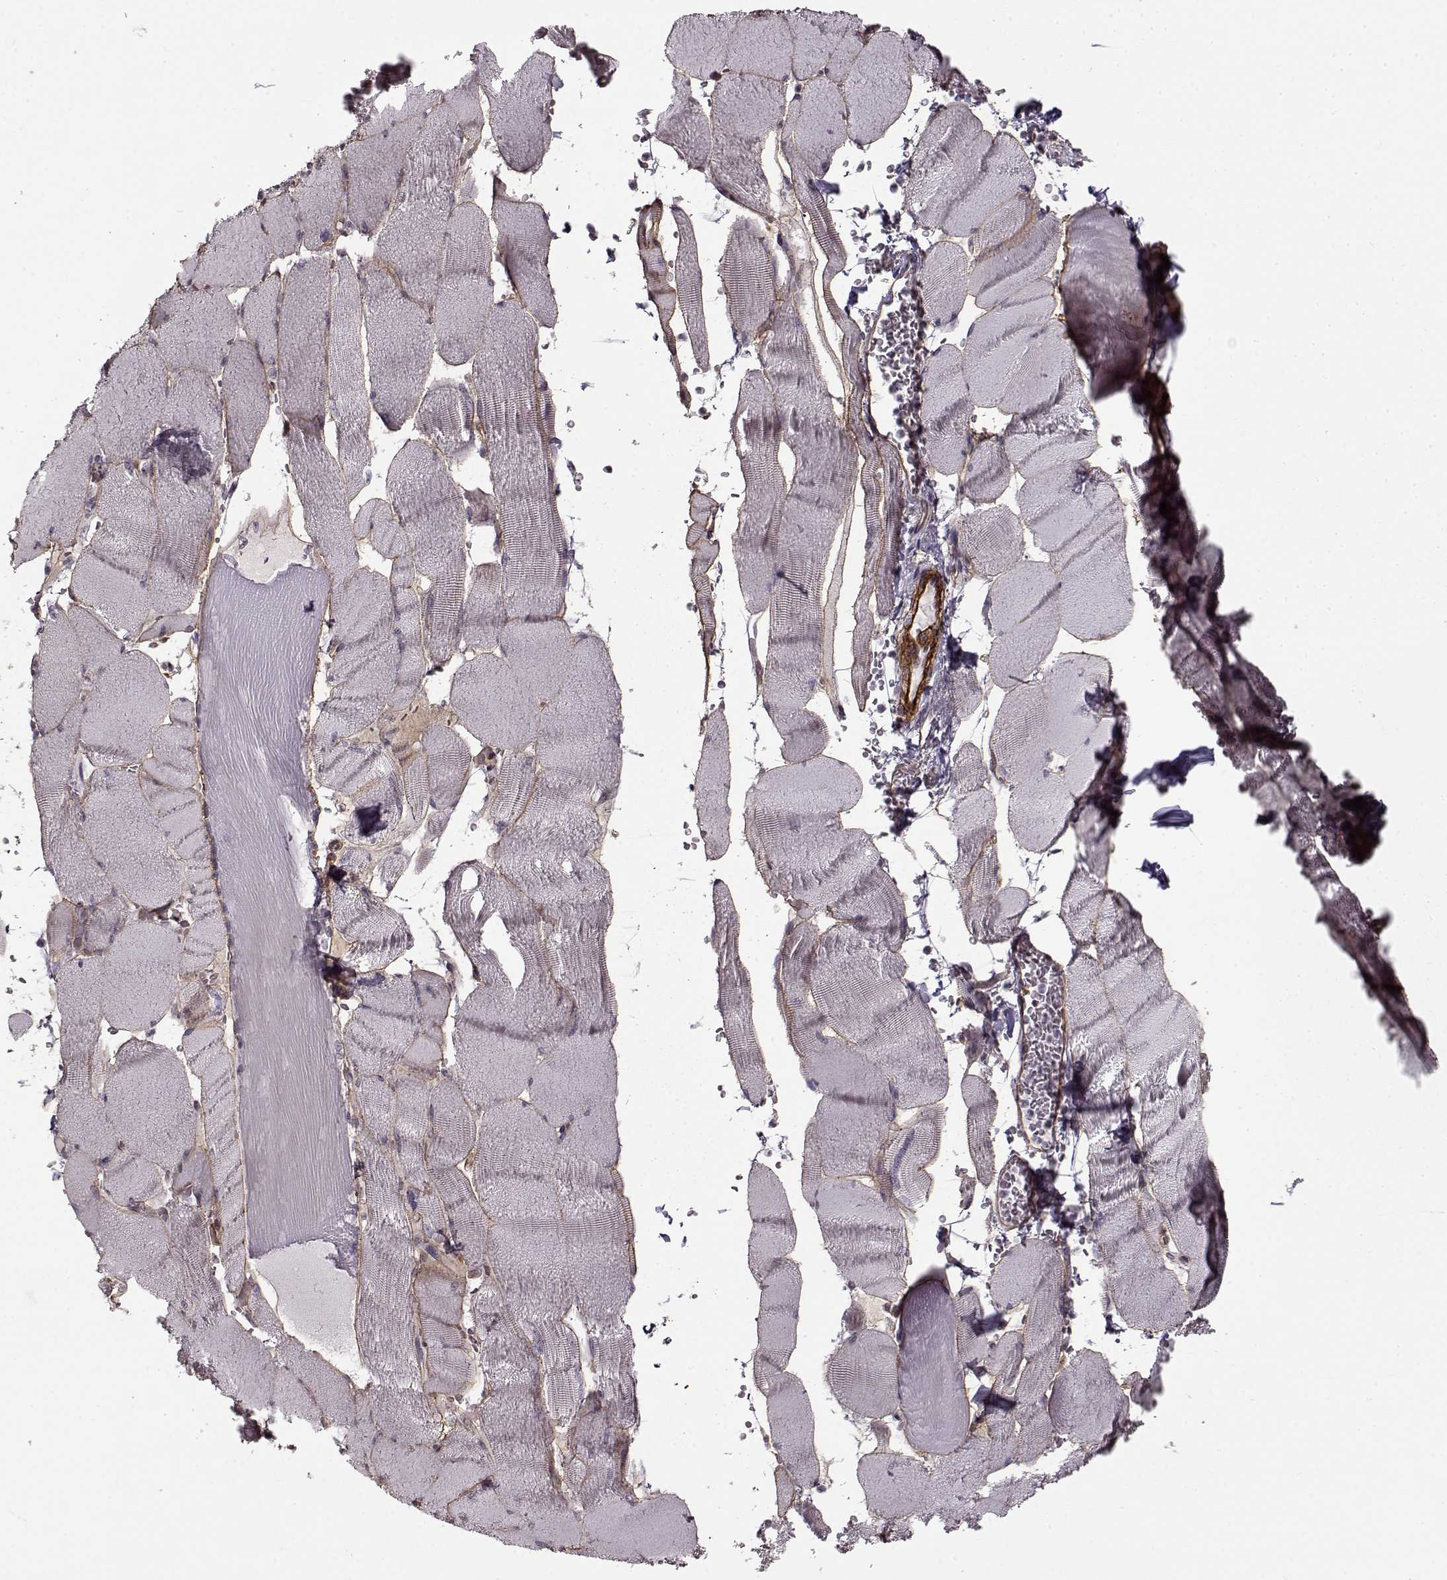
{"staining": {"intensity": "negative", "quantity": "none", "location": "none"}, "tissue": "skeletal muscle", "cell_type": "Myocytes", "image_type": "normal", "snomed": [{"axis": "morphology", "description": "Normal tissue, NOS"}, {"axis": "topography", "description": "Skeletal muscle"}], "caption": "Myocytes are negative for brown protein staining in benign skeletal muscle.", "gene": "LAMB2", "patient": {"sex": "male", "age": 56}}